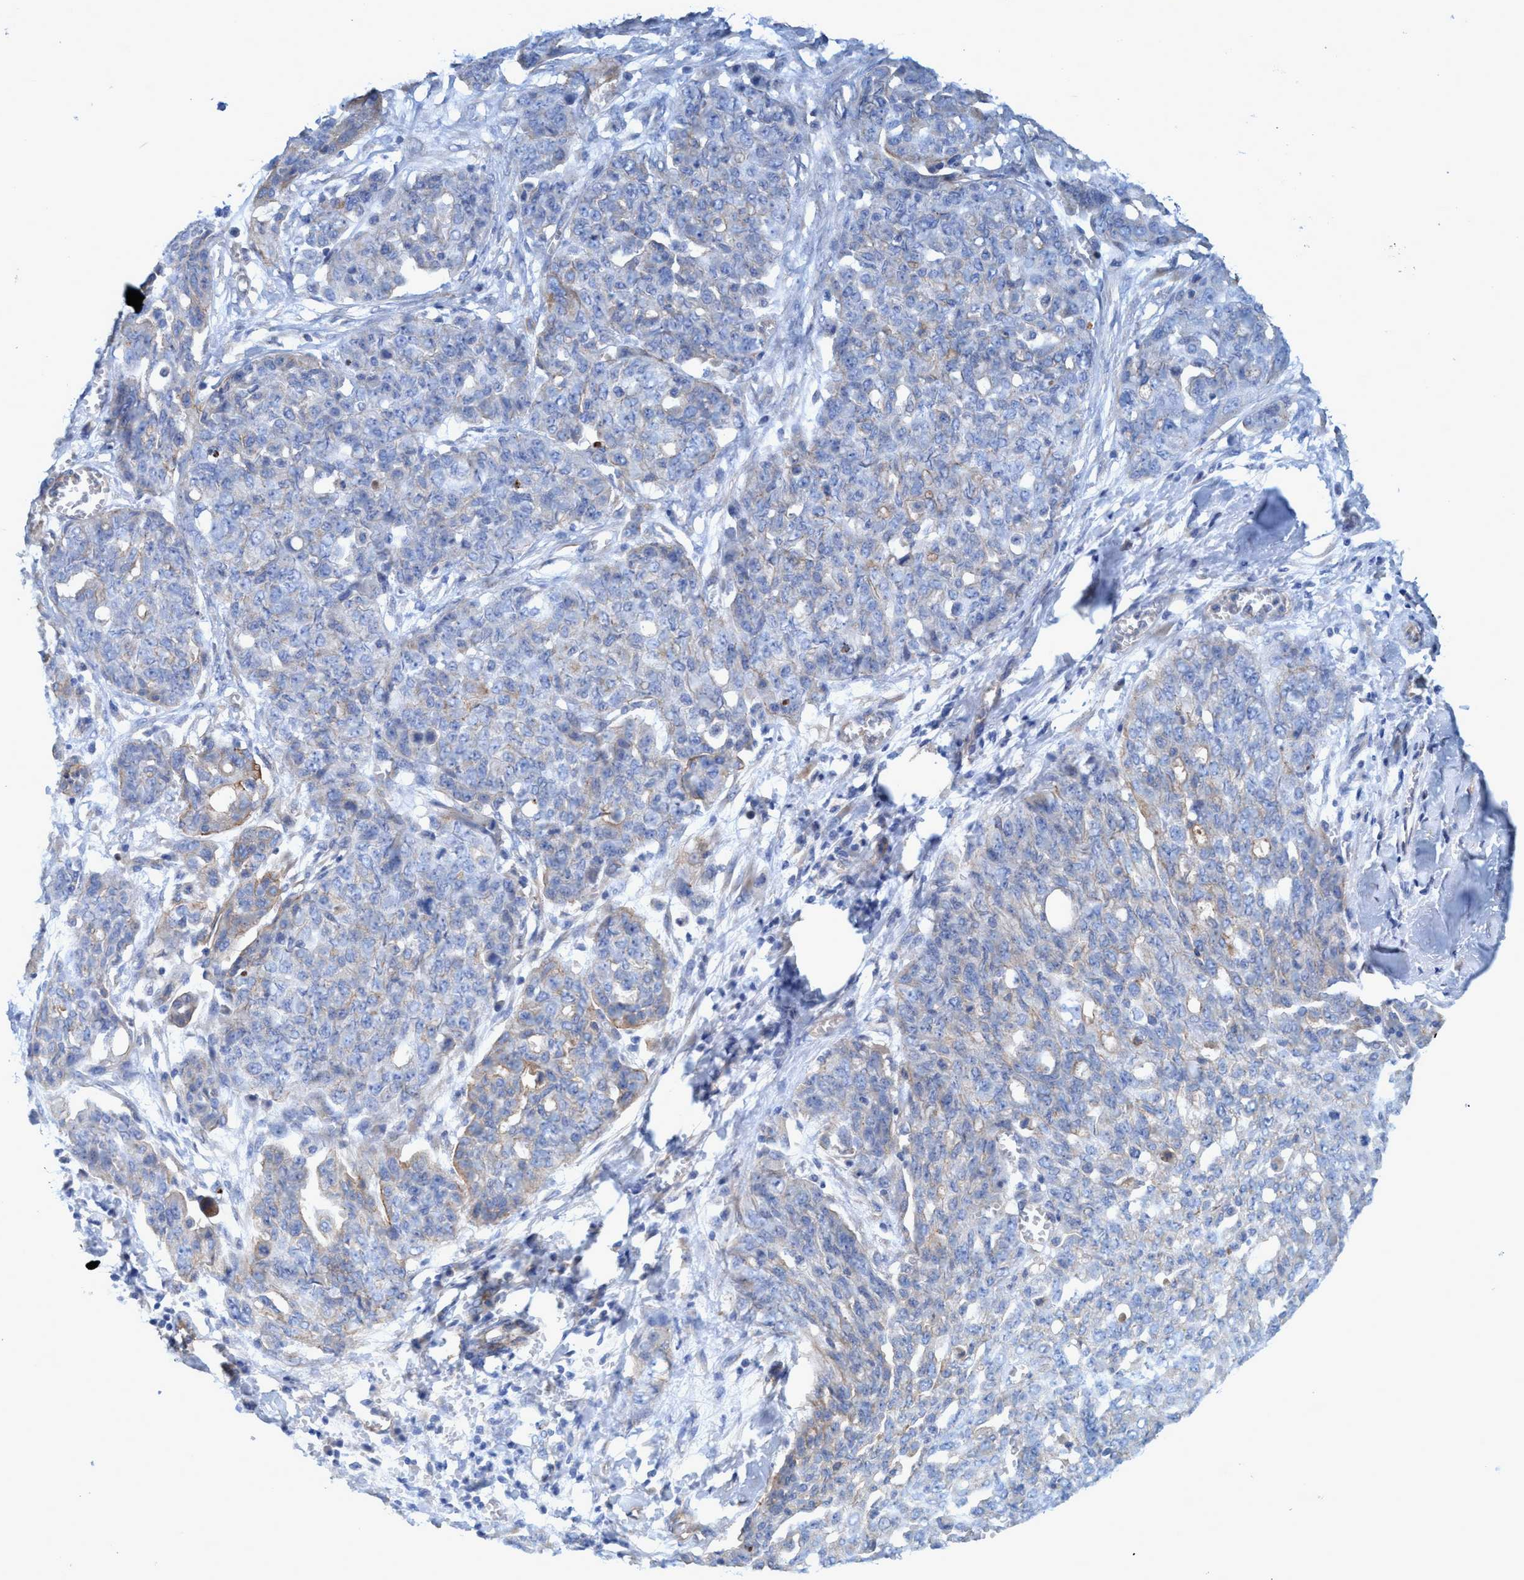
{"staining": {"intensity": "weak", "quantity": "25%-75%", "location": "cytoplasmic/membranous"}, "tissue": "ovarian cancer", "cell_type": "Tumor cells", "image_type": "cancer", "snomed": [{"axis": "morphology", "description": "Cystadenocarcinoma, serous, NOS"}, {"axis": "topography", "description": "Soft tissue"}, {"axis": "topography", "description": "Ovary"}], "caption": "Ovarian cancer was stained to show a protein in brown. There is low levels of weak cytoplasmic/membranous expression in about 25%-75% of tumor cells.", "gene": "GULP1", "patient": {"sex": "female", "age": 57}}